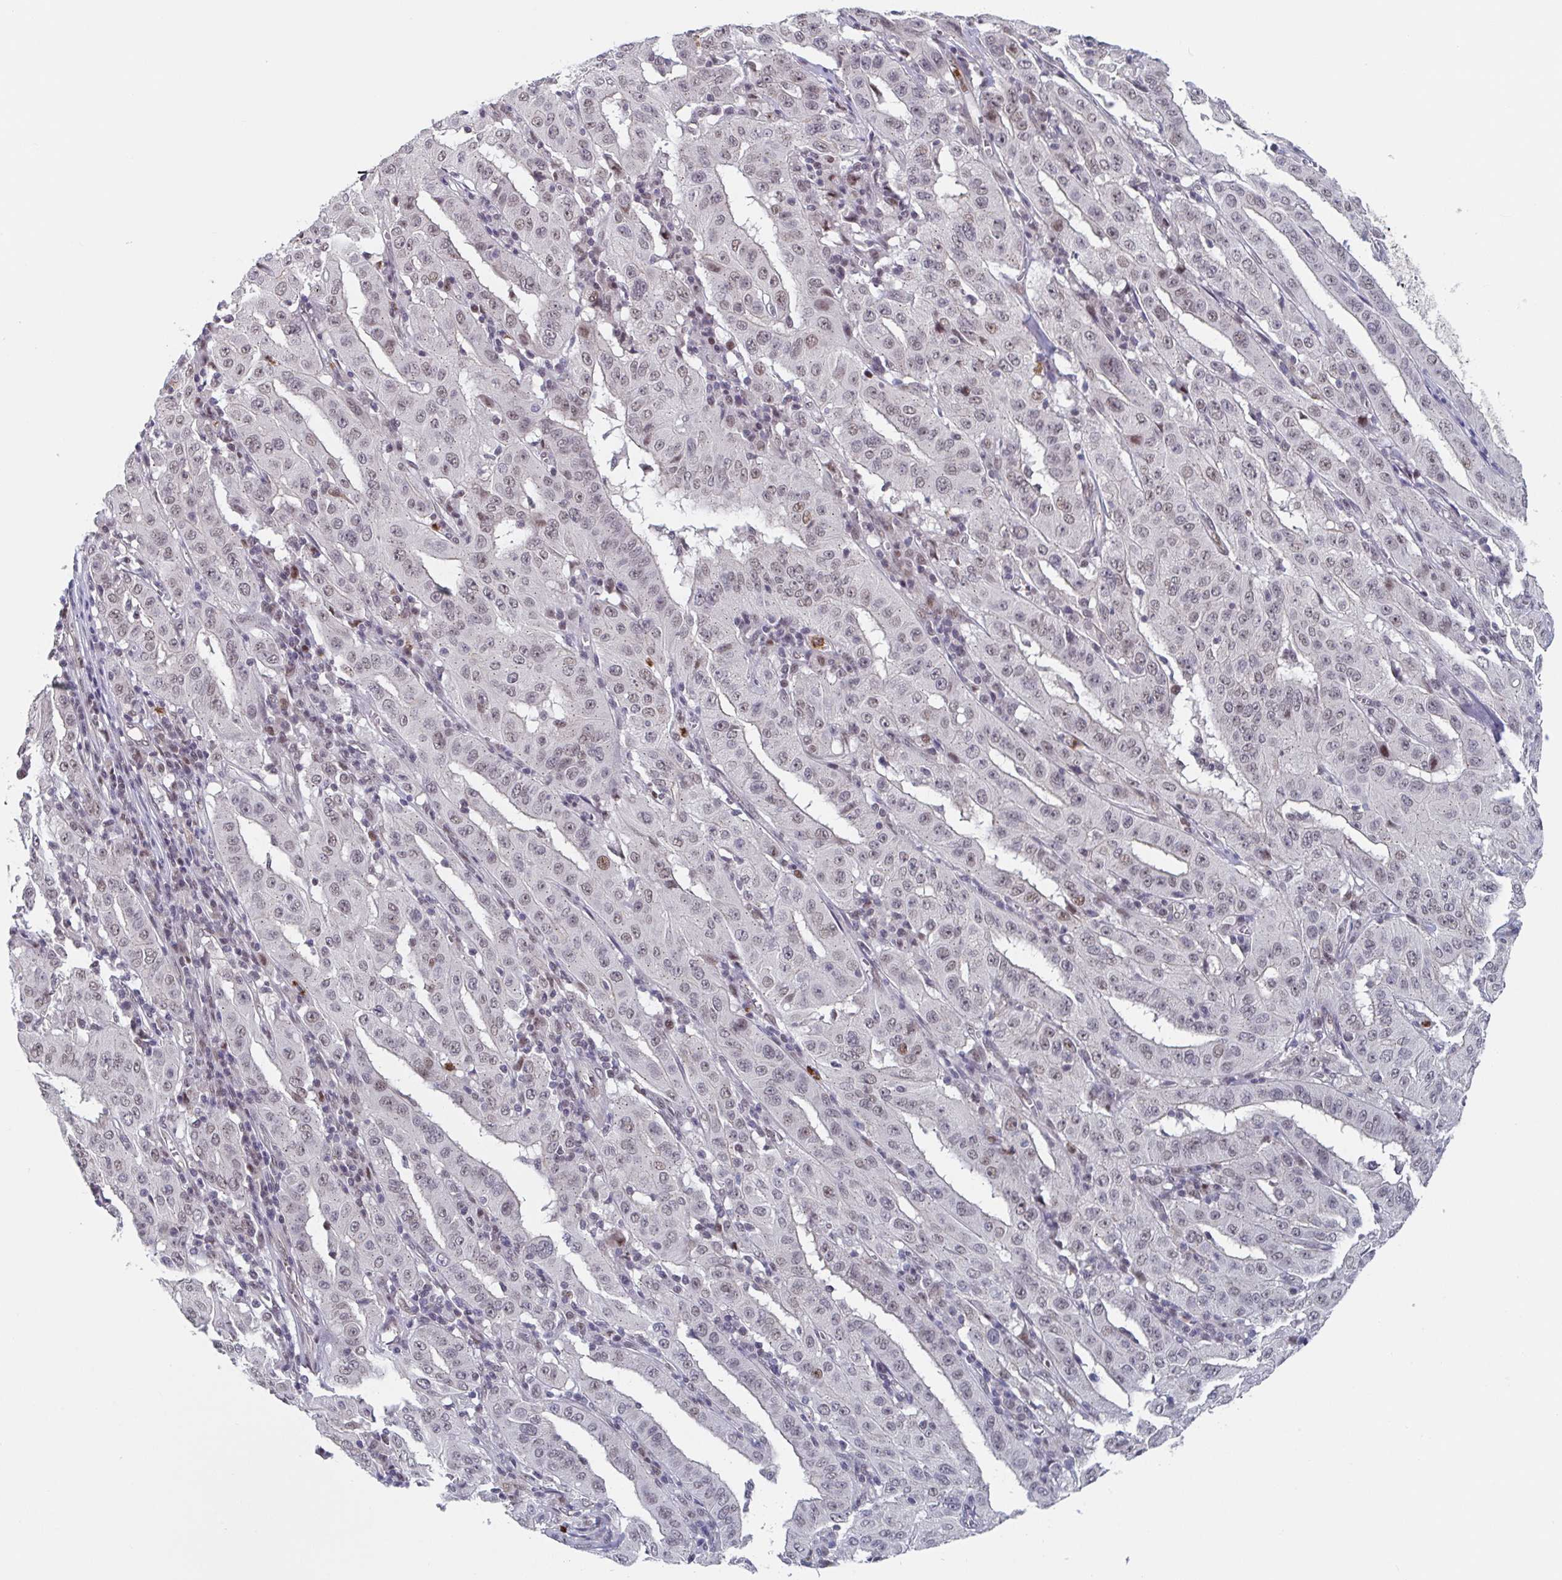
{"staining": {"intensity": "weak", "quantity": "25%-75%", "location": "nuclear"}, "tissue": "pancreatic cancer", "cell_type": "Tumor cells", "image_type": "cancer", "snomed": [{"axis": "morphology", "description": "Adenocarcinoma, NOS"}, {"axis": "topography", "description": "Pancreas"}], "caption": "Adenocarcinoma (pancreatic) was stained to show a protein in brown. There is low levels of weak nuclear positivity in about 25%-75% of tumor cells.", "gene": "RNF212", "patient": {"sex": "male", "age": 63}}